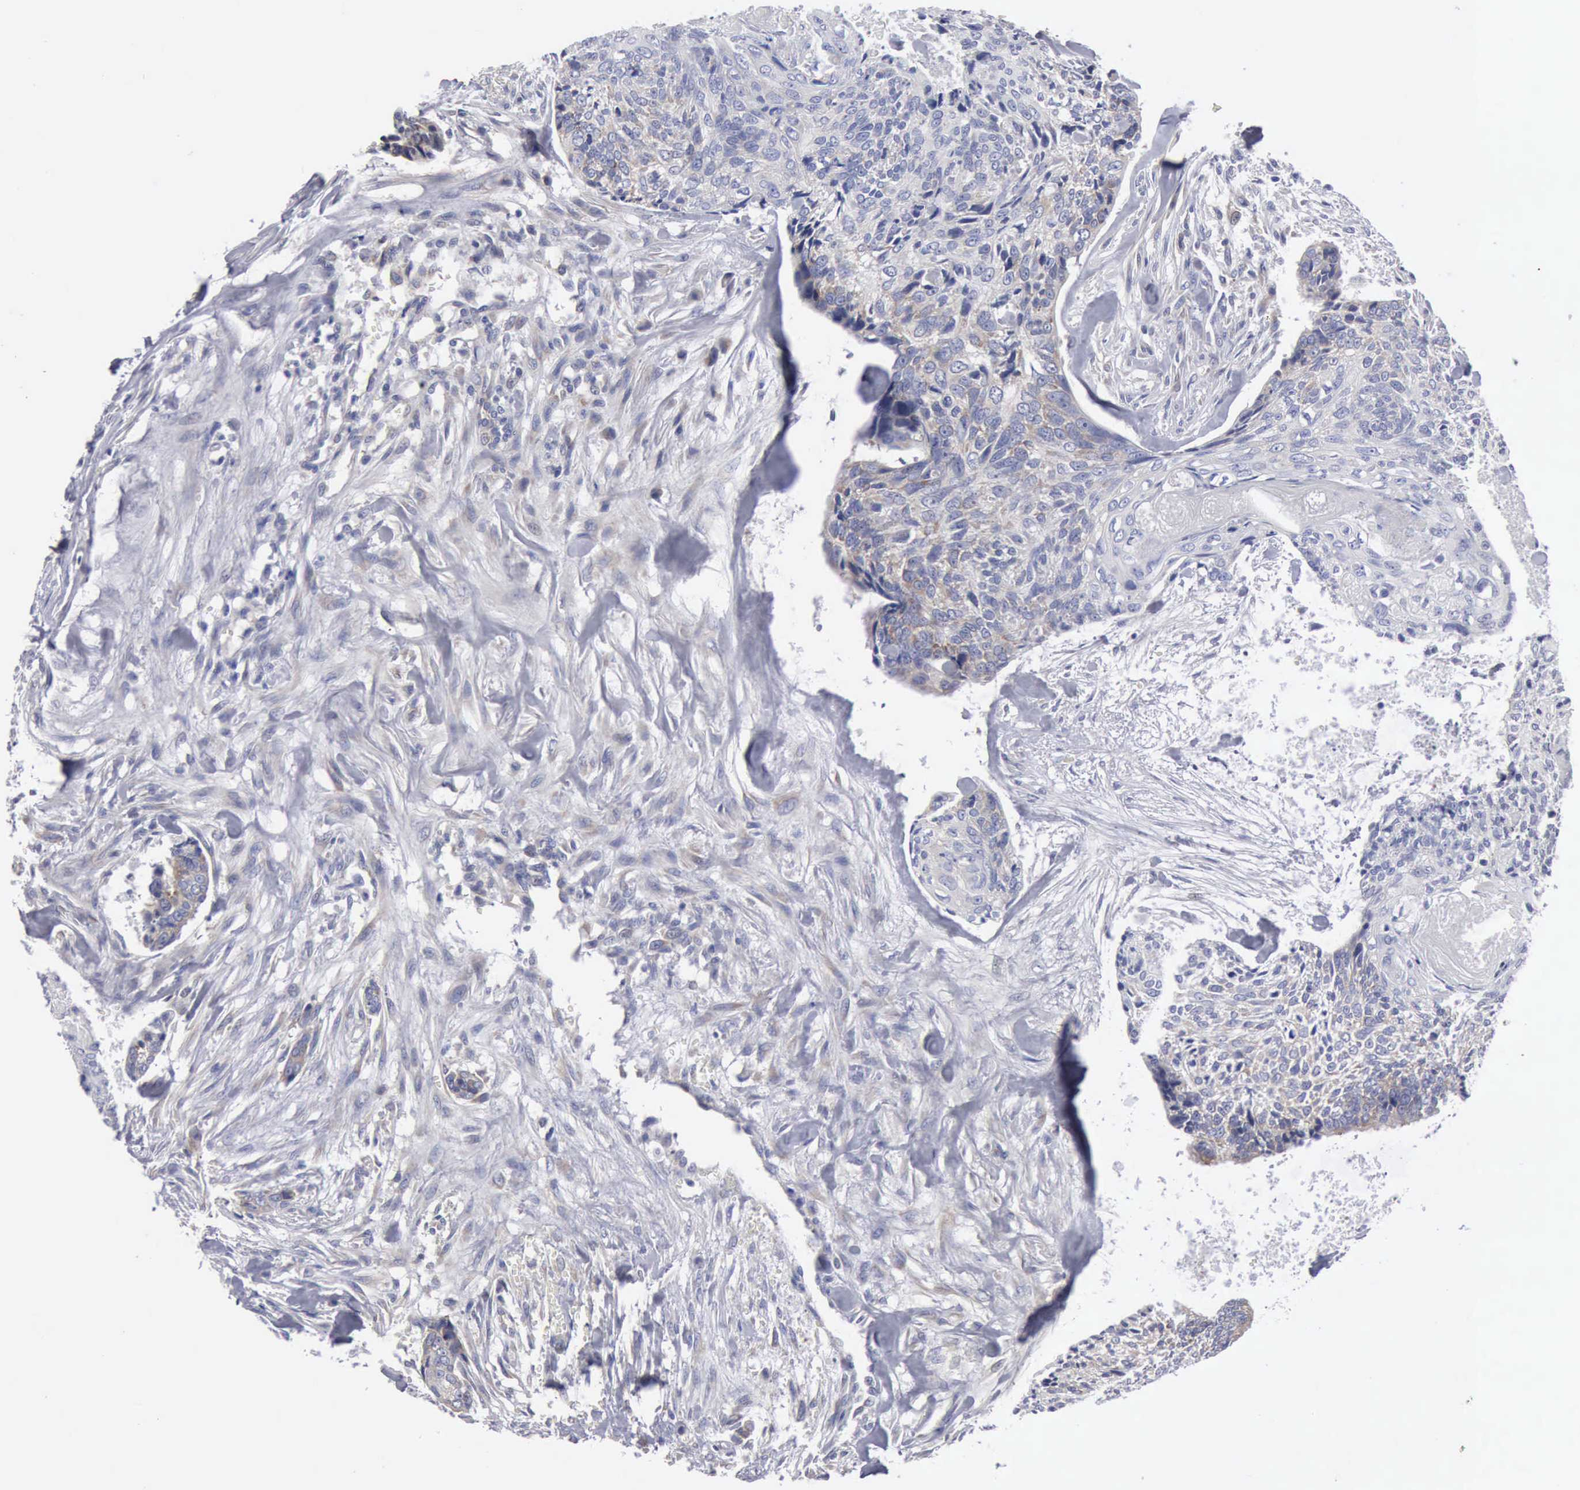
{"staining": {"intensity": "weak", "quantity": "25%-75%", "location": "cytoplasmic/membranous"}, "tissue": "head and neck cancer", "cell_type": "Tumor cells", "image_type": "cancer", "snomed": [{"axis": "morphology", "description": "Squamous cell carcinoma, NOS"}, {"axis": "topography", "description": "Salivary gland"}, {"axis": "topography", "description": "Head-Neck"}], "caption": "IHC staining of squamous cell carcinoma (head and neck), which displays low levels of weak cytoplasmic/membranous staining in about 25%-75% of tumor cells indicating weak cytoplasmic/membranous protein expression. The staining was performed using DAB (brown) for protein detection and nuclei were counterstained in hematoxylin (blue).", "gene": "TXLNG", "patient": {"sex": "male", "age": 70}}